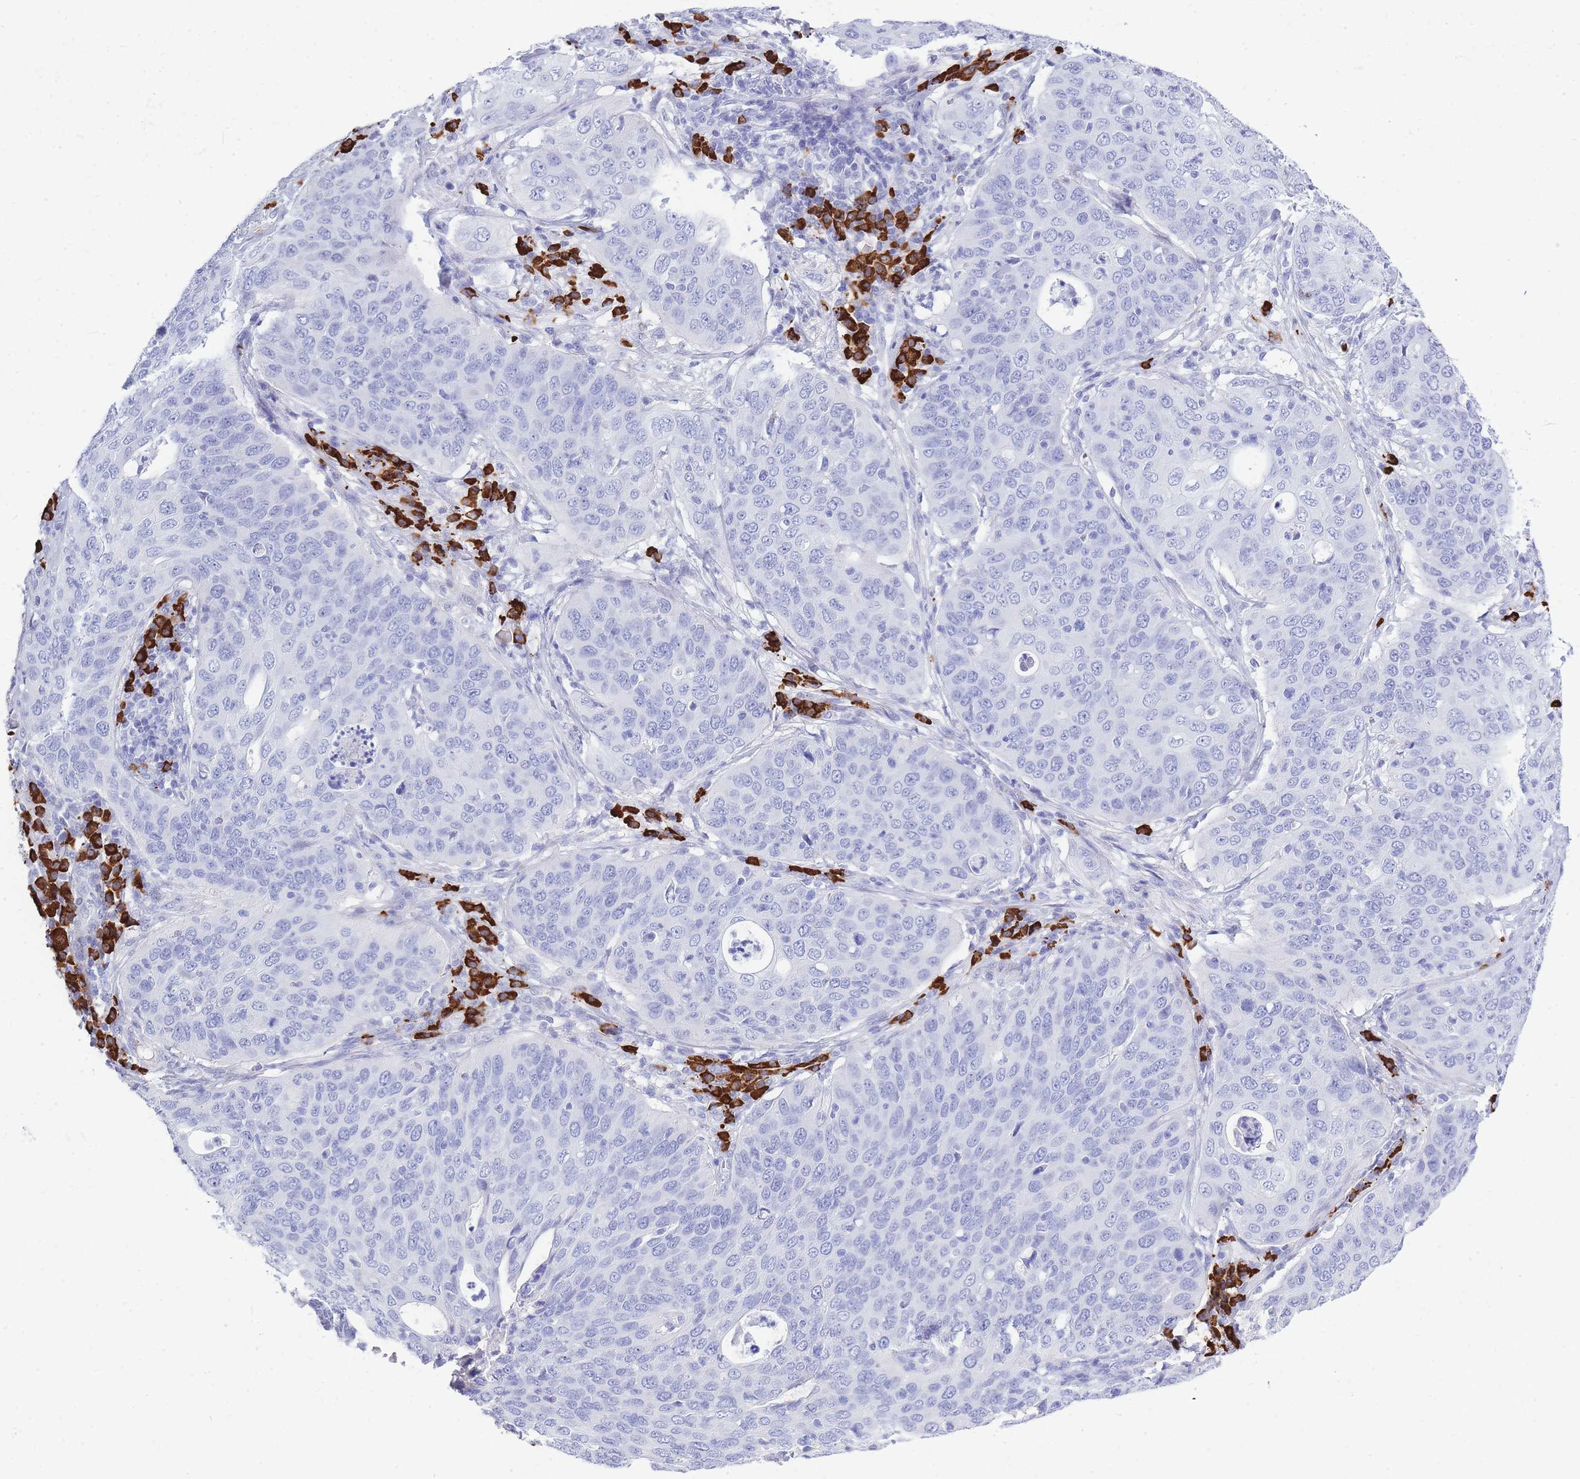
{"staining": {"intensity": "negative", "quantity": "none", "location": "none"}, "tissue": "cervical cancer", "cell_type": "Tumor cells", "image_type": "cancer", "snomed": [{"axis": "morphology", "description": "Squamous cell carcinoma, NOS"}, {"axis": "topography", "description": "Cervix"}], "caption": "Immunohistochemistry (IHC) histopathology image of neoplastic tissue: human cervical cancer (squamous cell carcinoma) stained with DAB displays no significant protein staining in tumor cells.", "gene": "ZFP62", "patient": {"sex": "female", "age": 36}}